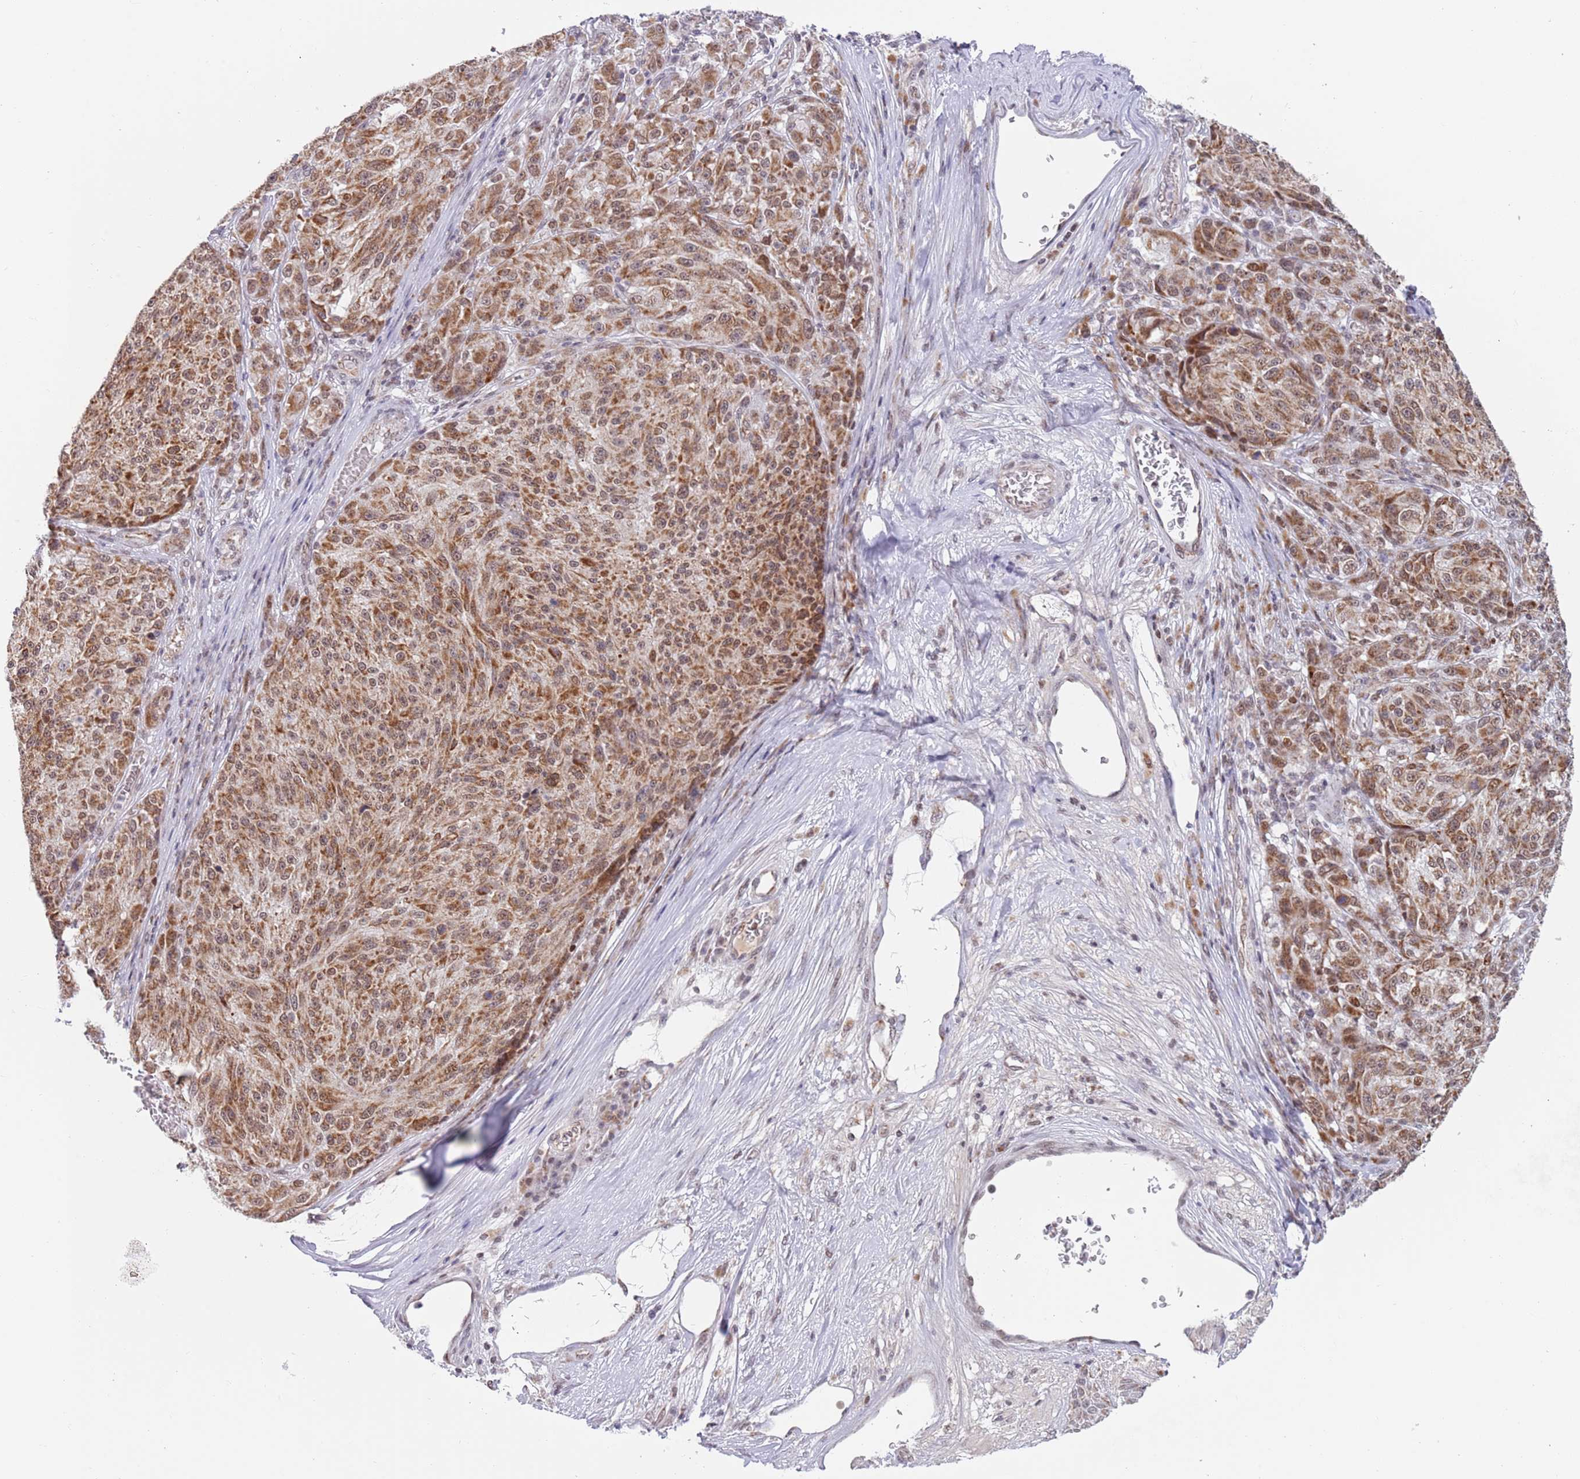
{"staining": {"intensity": "strong", "quantity": ">75%", "location": "cytoplasmic/membranous"}, "tissue": "melanoma", "cell_type": "Tumor cells", "image_type": "cancer", "snomed": [{"axis": "morphology", "description": "Malignant melanoma, NOS"}, {"axis": "topography", "description": "Skin"}], "caption": "Immunohistochemistry image of melanoma stained for a protein (brown), which exhibits high levels of strong cytoplasmic/membranous staining in approximately >75% of tumor cells.", "gene": "TIMM13", "patient": {"sex": "male", "age": 53}}